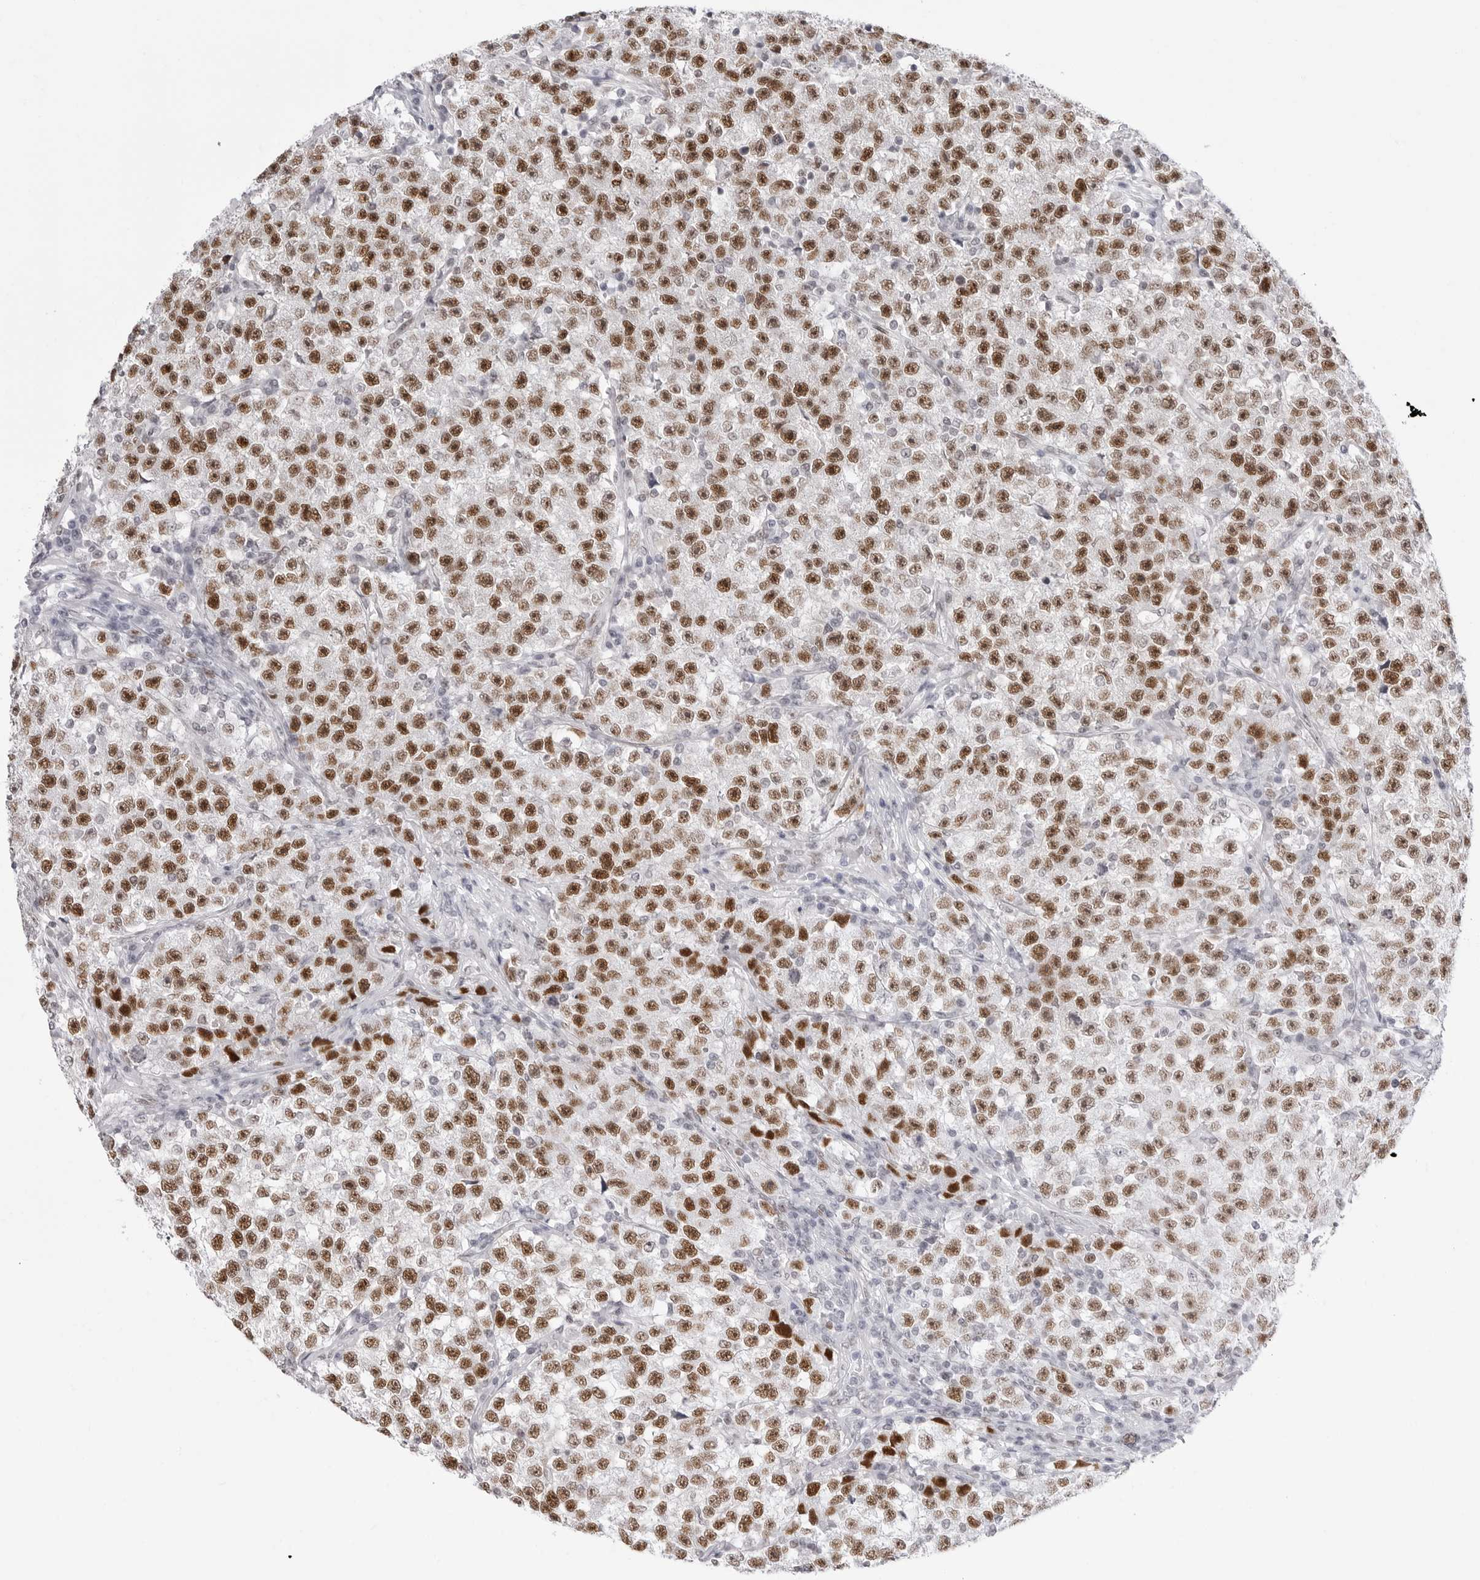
{"staining": {"intensity": "moderate", "quantity": ">75%", "location": "nuclear"}, "tissue": "testis cancer", "cell_type": "Tumor cells", "image_type": "cancer", "snomed": [{"axis": "morphology", "description": "Seminoma, NOS"}, {"axis": "topography", "description": "Testis"}], "caption": "Brown immunohistochemical staining in seminoma (testis) reveals moderate nuclear staining in about >75% of tumor cells.", "gene": "NASP", "patient": {"sex": "male", "age": 22}}